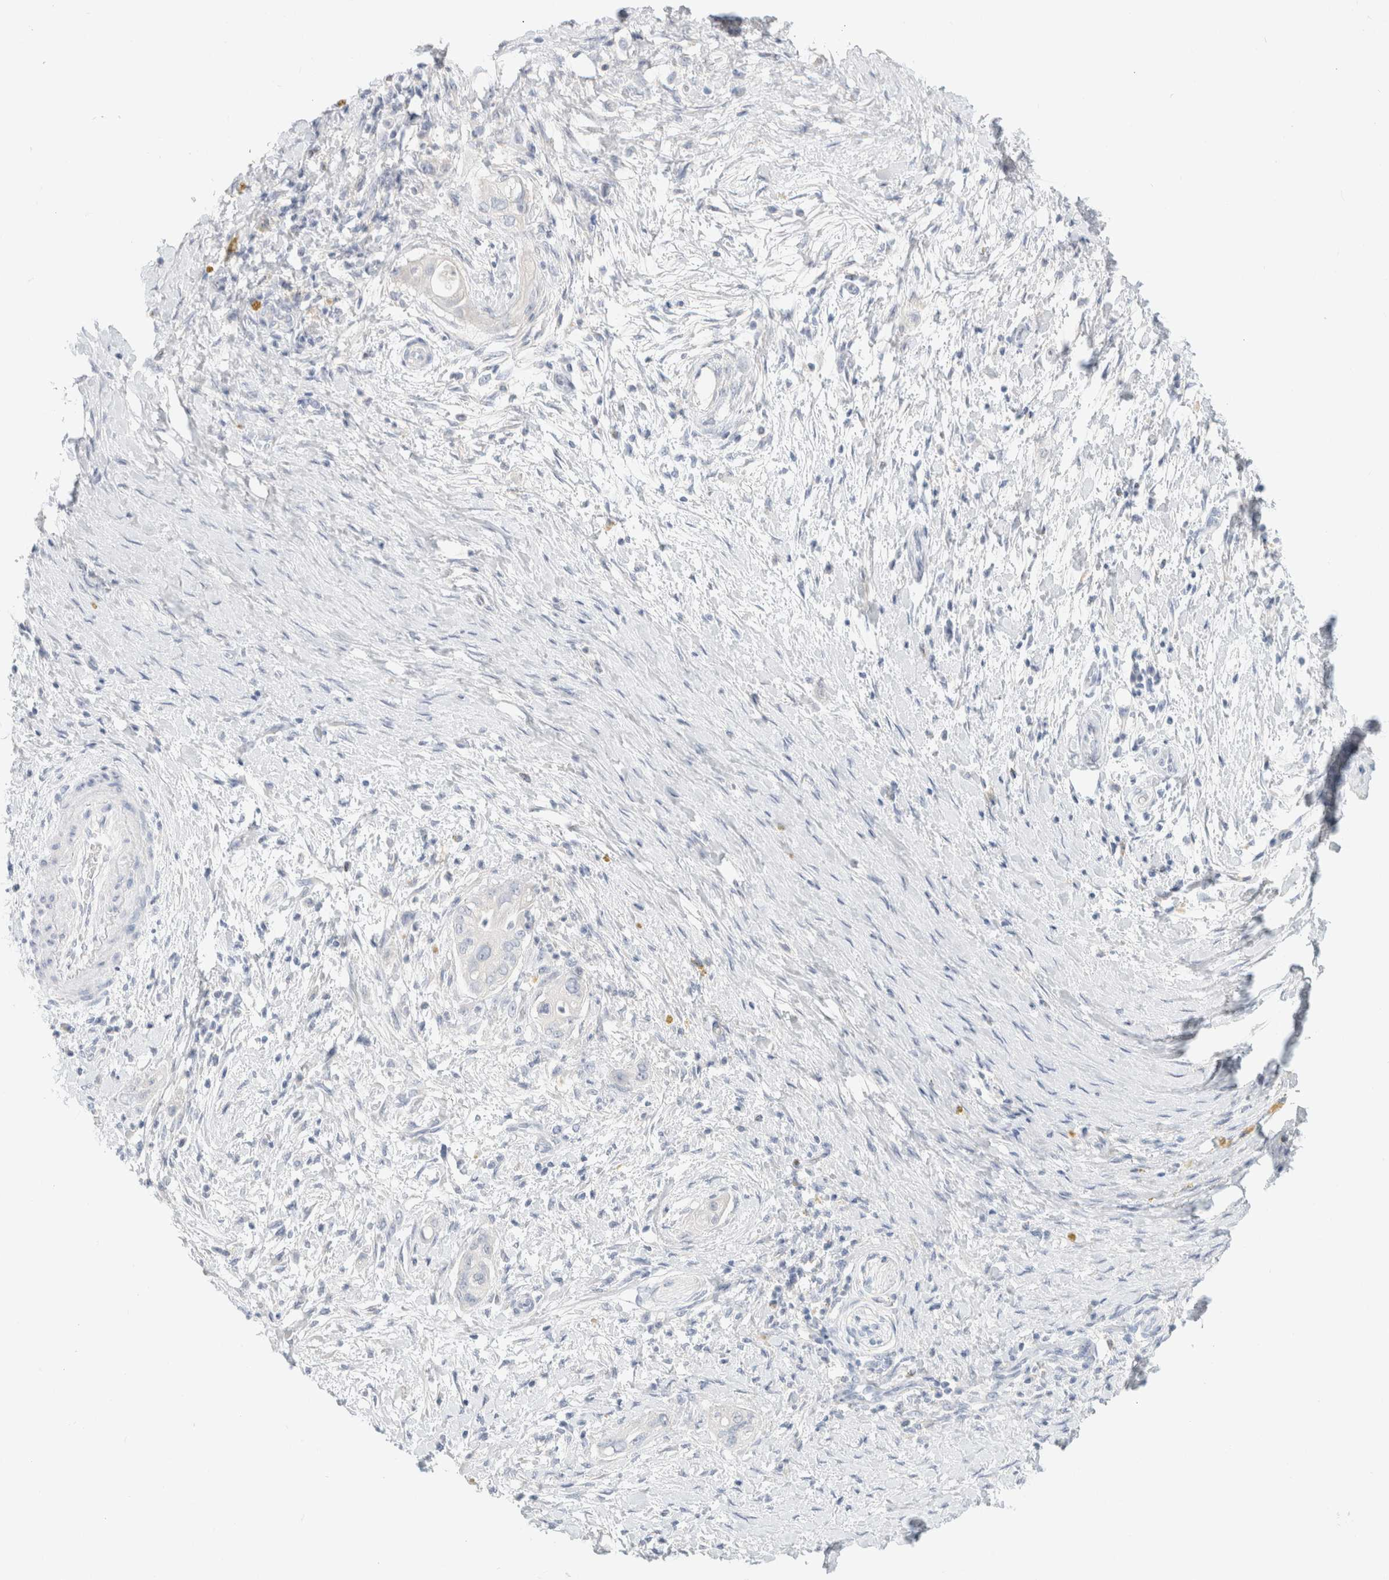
{"staining": {"intensity": "negative", "quantity": "none", "location": "none"}, "tissue": "pancreatic cancer", "cell_type": "Tumor cells", "image_type": "cancer", "snomed": [{"axis": "morphology", "description": "Adenocarcinoma, NOS"}, {"axis": "topography", "description": "Pancreas"}], "caption": "Tumor cells are negative for brown protein staining in adenocarcinoma (pancreatic).", "gene": "CPQ", "patient": {"sex": "male", "age": 58}}